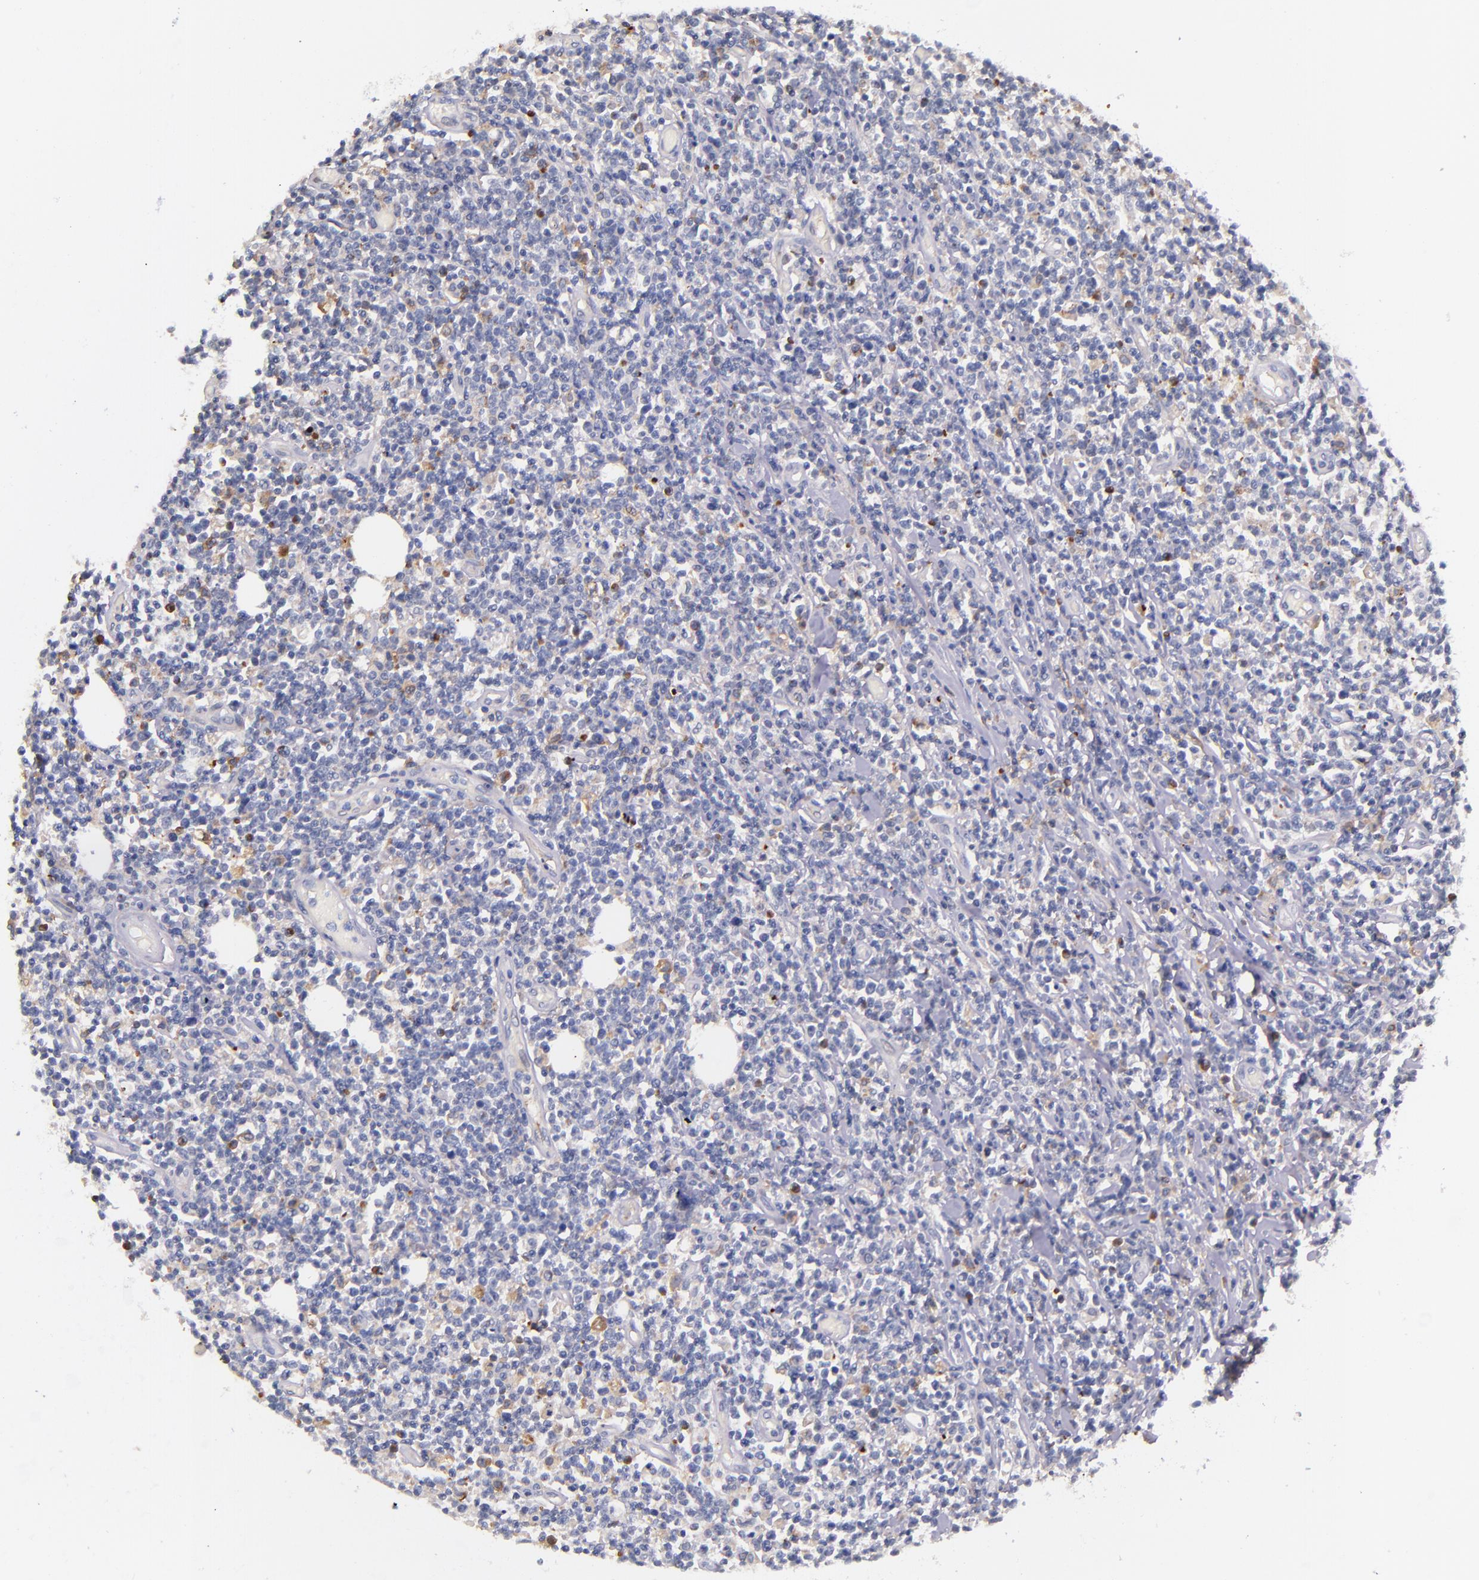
{"staining": {"intensity": "negative", "quantity": "none", "location": "none"}, "tissue": "lymphoma", "cell_type": "Tumor cells", "image_type": "cancer", "snomed": [{"axis": "morphology", "description": "Malignant lymphoma, non-Hodgkin's type, High grade"}, {"axis": "topography", "description": "Colon"}], "caption": "Immunohistochemistry (IHC) of human malignant lymphoma, non-Hodgkin's type (high-grade) reveals no positivity in tumor cells.", "gene": "KNG1", "patient": {"sex": "male", "age": 82}}